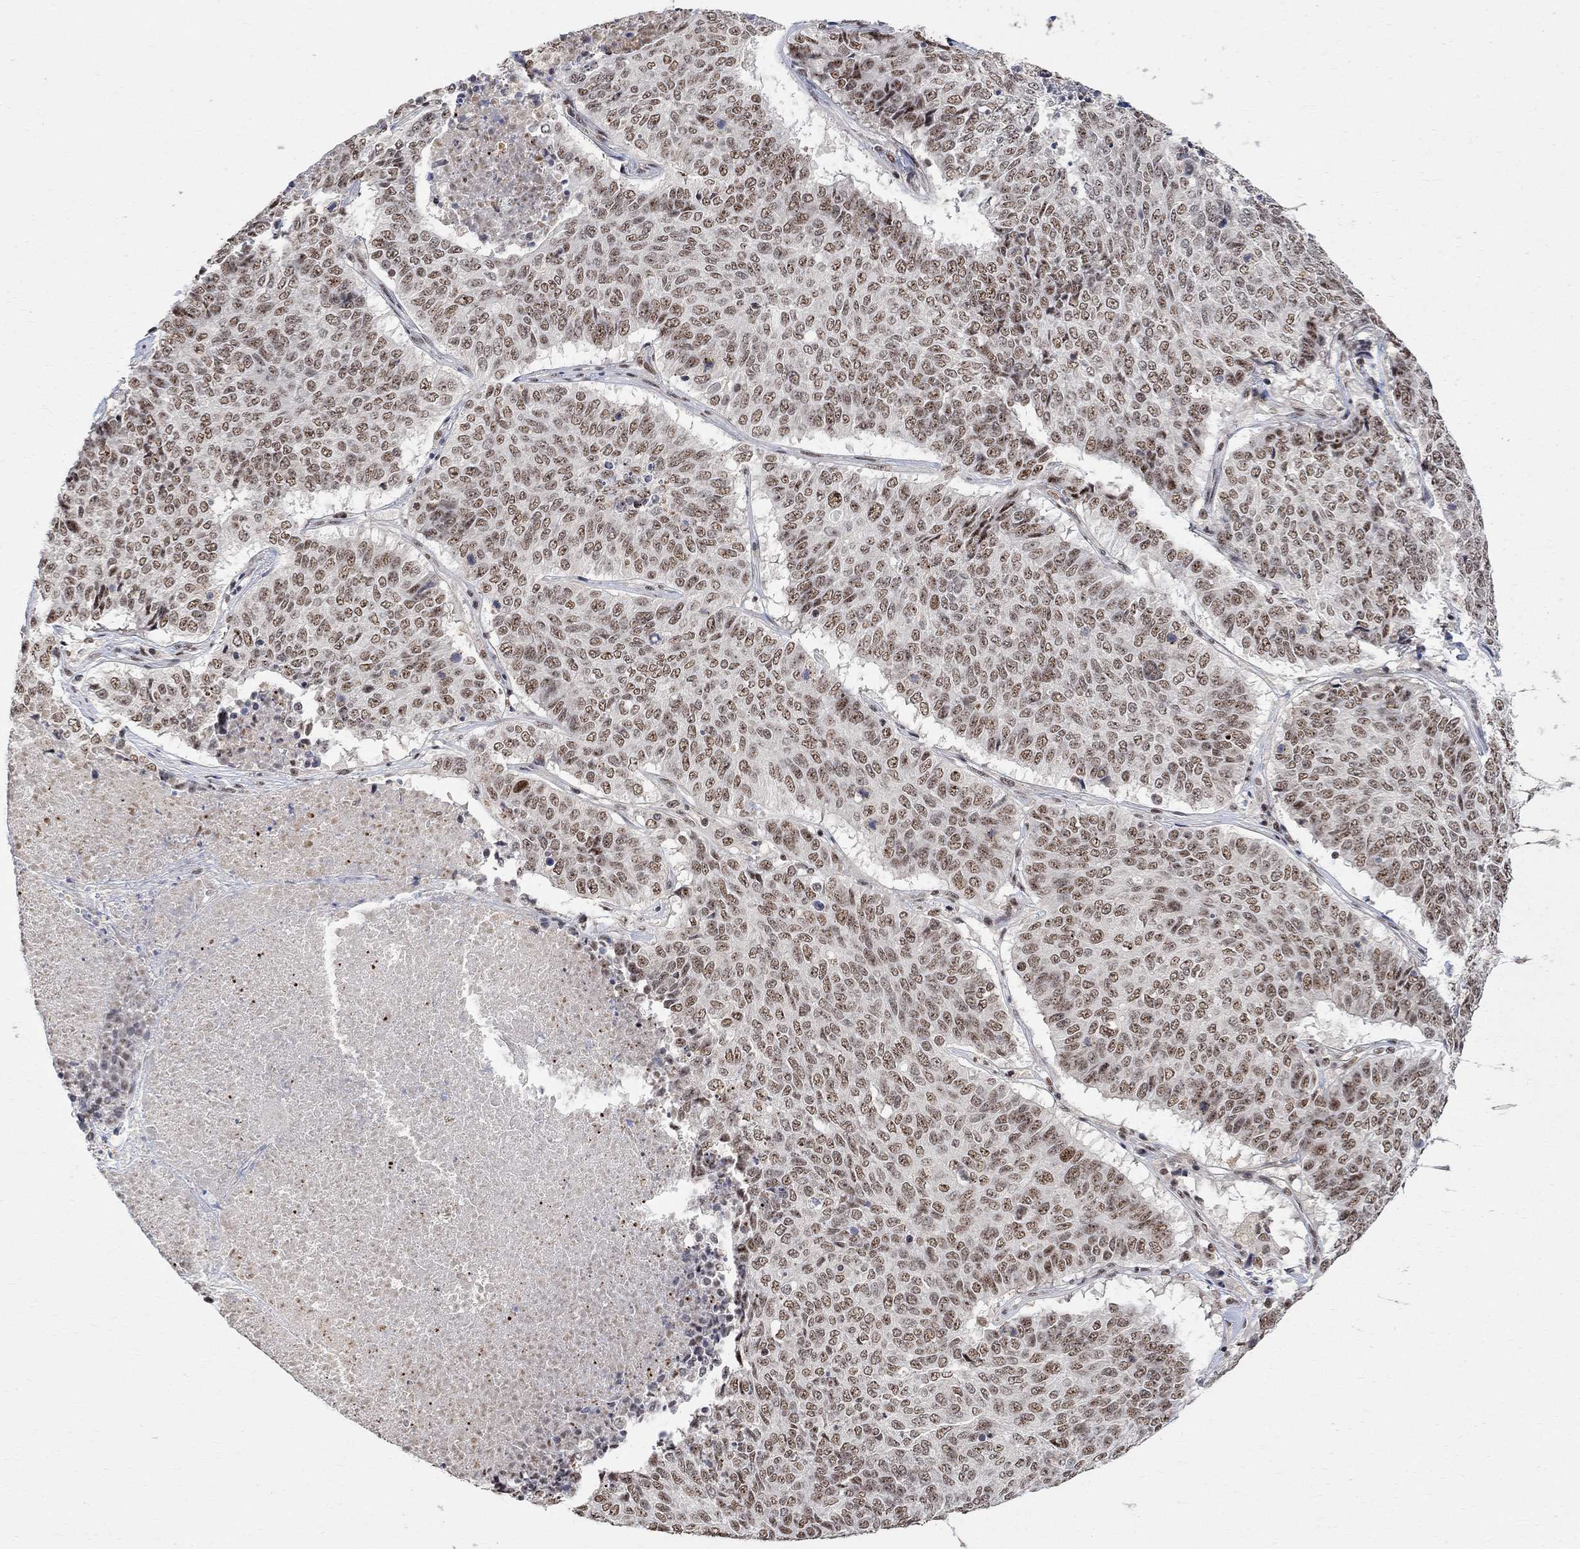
{"staining": {"intensity": "weak", "quantity": ">75%", "location": "nuclear"}, "tissue": "lung cancer", "cell_type": "Tumor cells", "image_type": "cancer", "snomed": [{"axis": "morphology", "description": "Squamous cell carcinoma, NOS"}, {"axis": "topography", "description": "Lung"}], "caption": "Immunohistochemical staining of squamous cell carcinoma (lung) shows weak nuclear protein staining in about >75% of tumor cells. The staining is performed using DAB brown chromogen to label protein expression. The nuclei are counter-stained blue using hematoxylin.", "gene": "E4F1", "patient": {"sex": "male", "age": 64}}